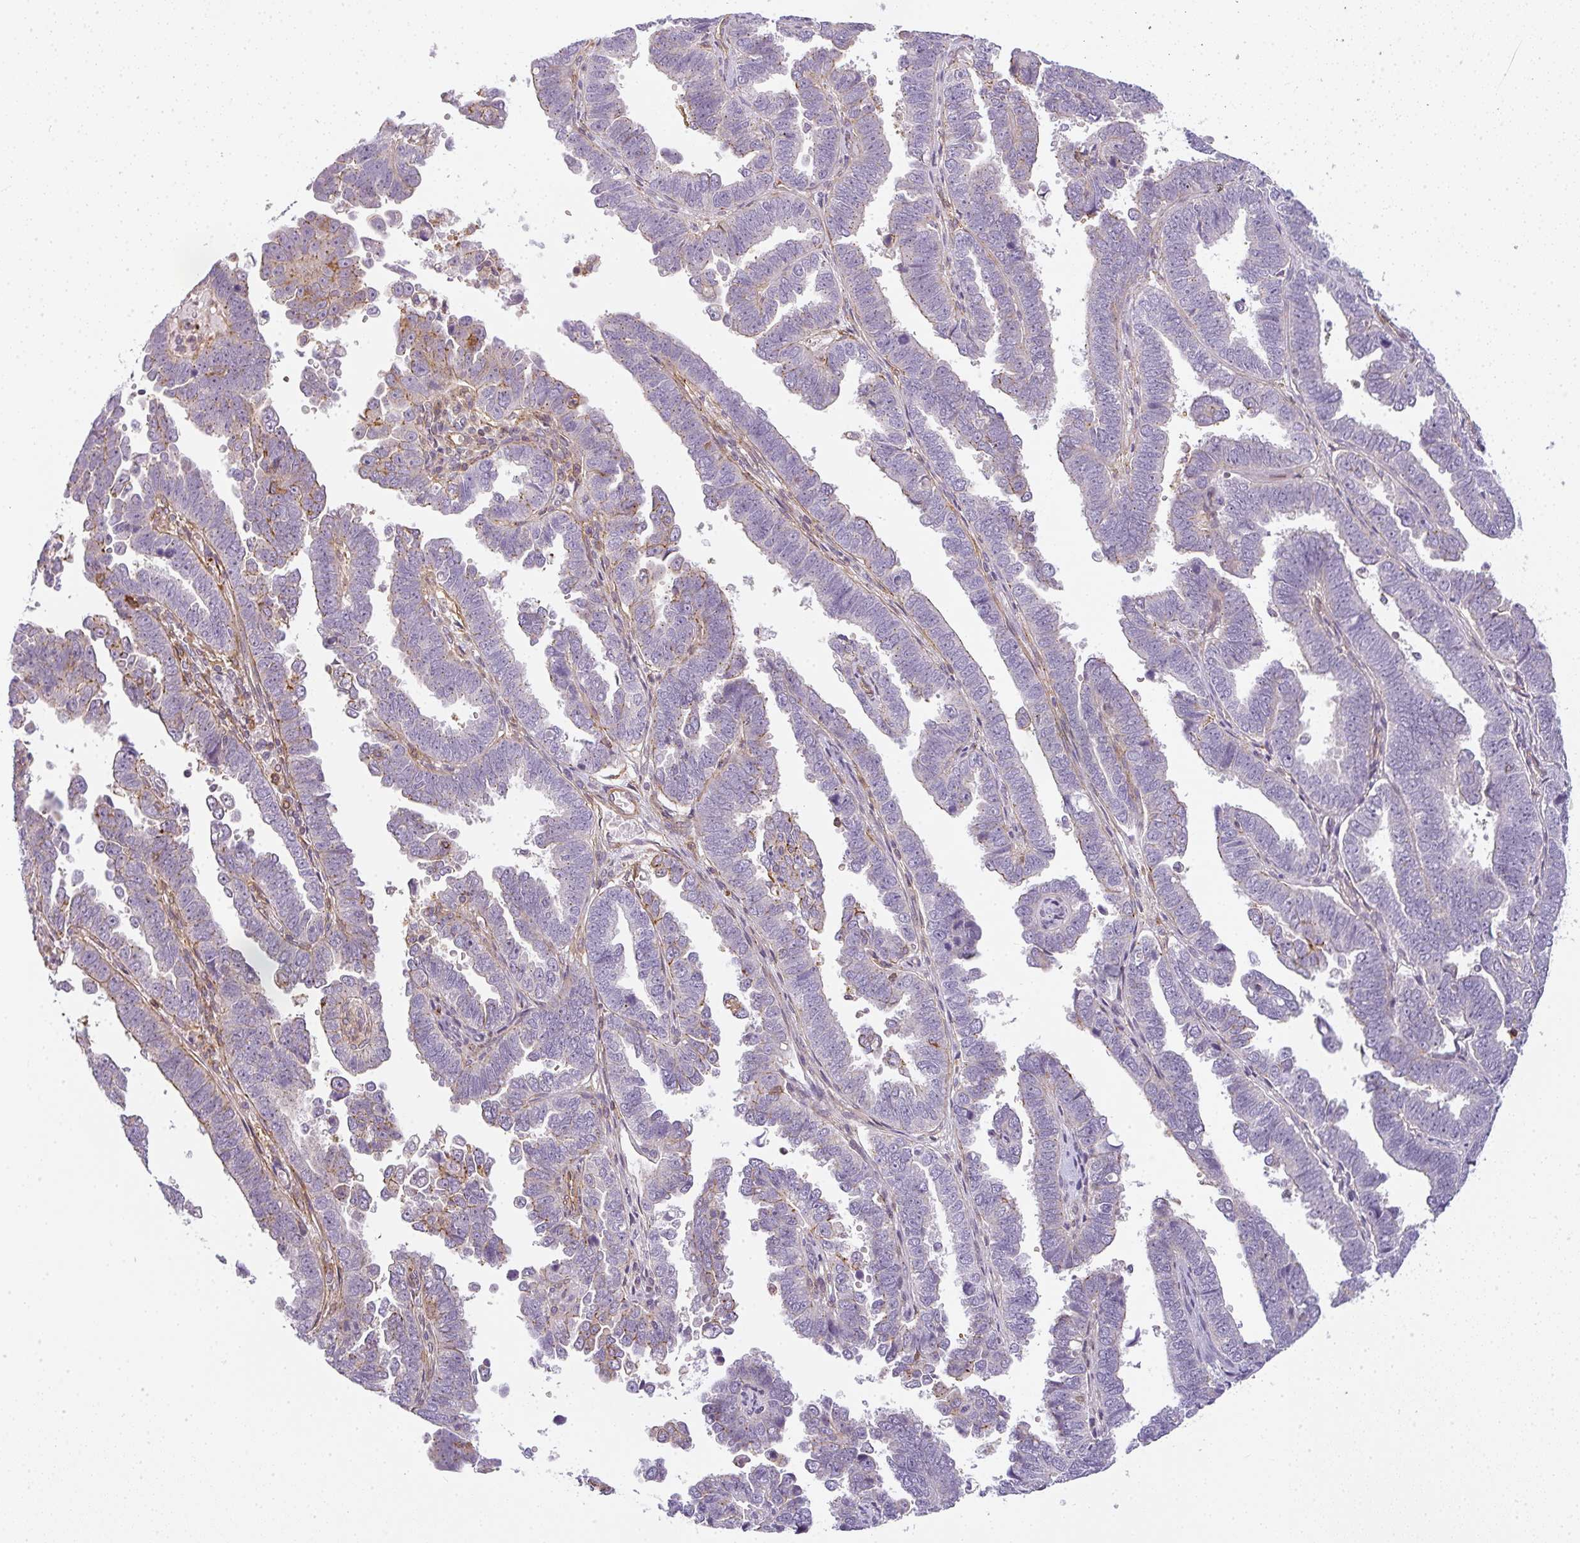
{"staining": {"intensity": "negative", "quantity": "none", "location": "none"}, "tissue": "endometrial cancer", "cell_type": "Tumor cells", "image_type": "cancer", "snomed": [{"axis": "morphology", "description": "Adenocarcinoma, NOS"}, {"axis": "topography", "description": "Endometrium"}], "caption": "An immunohistochemistry (IHC) photomicrograph of endometrial cancer (adenocarcinoma) is shown. There is no staining in tumor cells of endometrial cancer (adenocarcinoma).", "gene": "SULF1", "patient": {"sex": "female", "age": 75}}